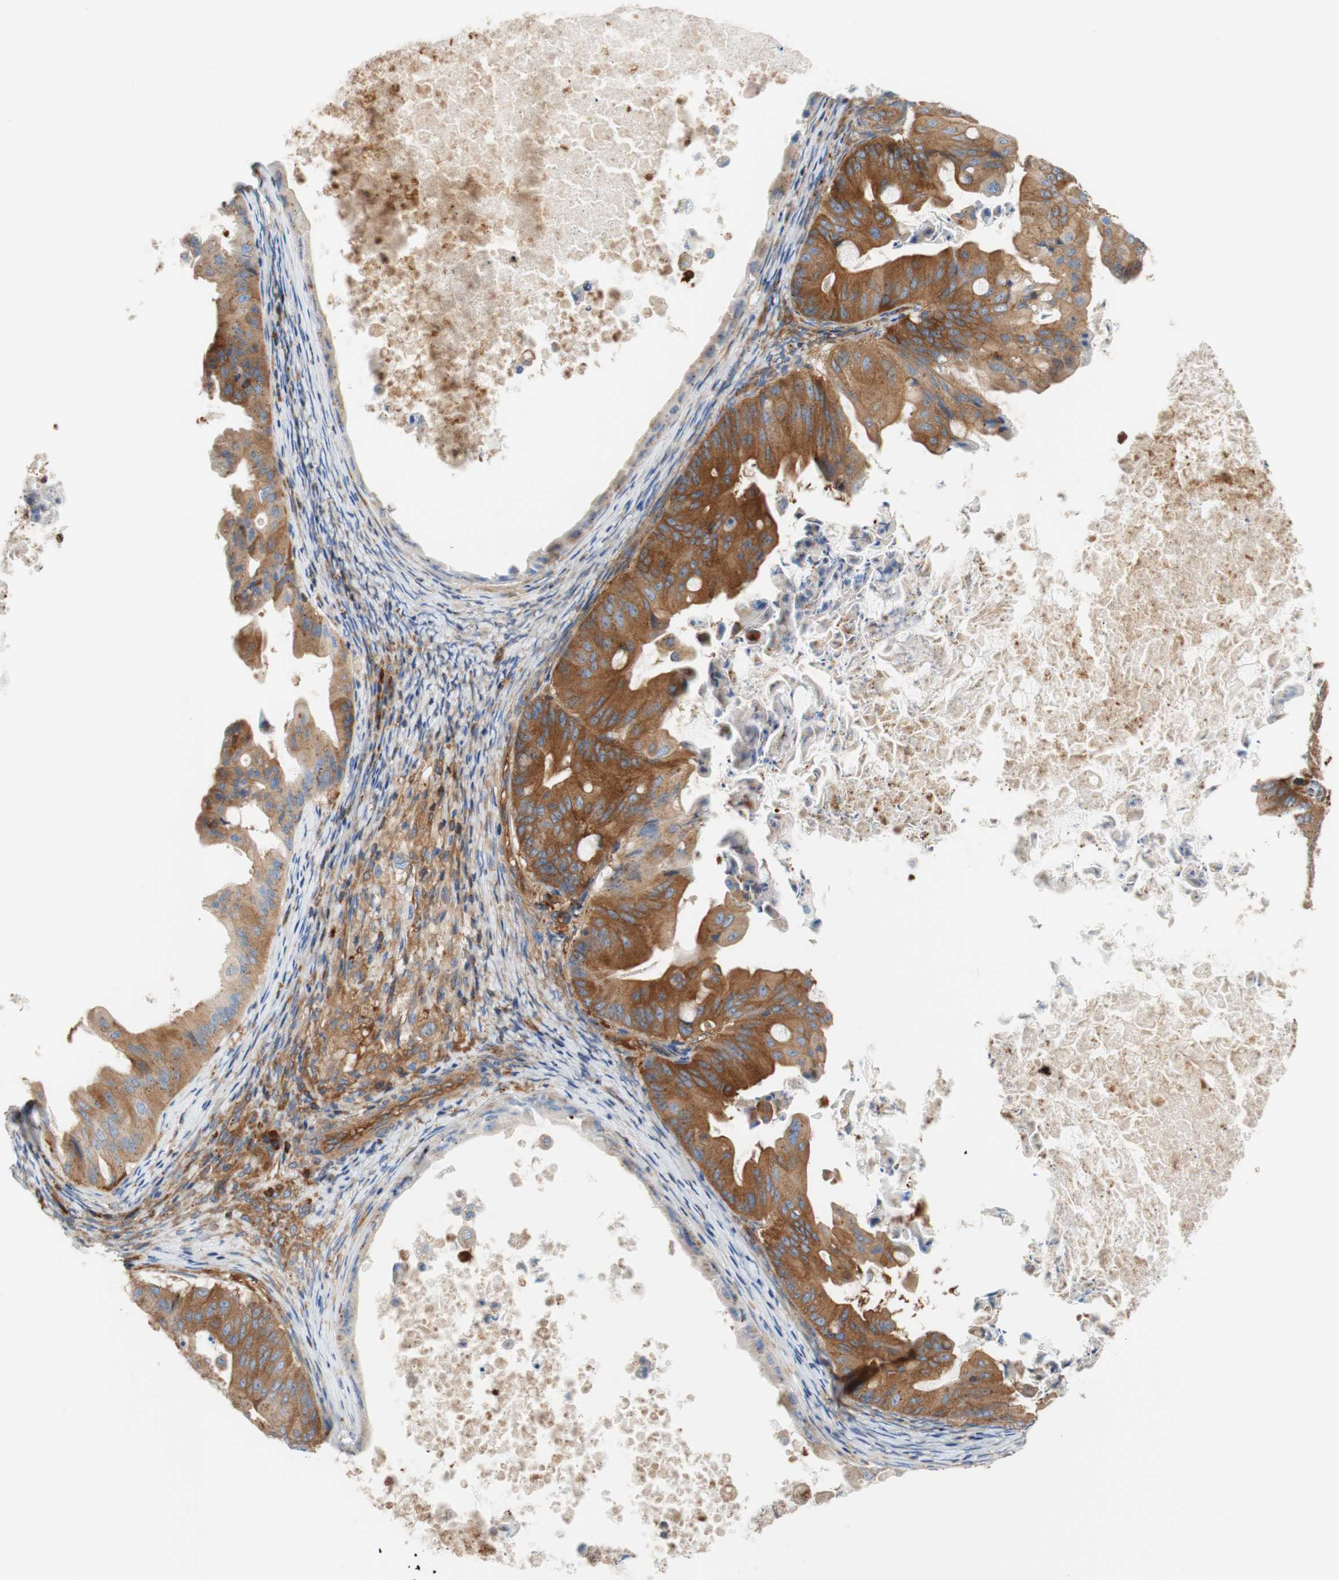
{"staining": {"intensity": "moderate", "quantity": ">75%", "location": "cytoplasmic/membranous"}, "tissue": "ovarian cancer", "cell_type": "Tumor cells", "image_type": "cancer", "snomed": [{"axis": "morphology", "description": "Cystadenocarcinoma, mucinous, NOS"}, {"axis": "topography", "description": "Ovary"}], "caption": "This is a histology image of IHC staining of ovarian cancer (mucinous cystadenocarcinoma), which shows moderate expression in the cytoplasmic/membranous of tumor cells.", "gene": "STOM", "patient": {"sex": "female", "age": 37}}